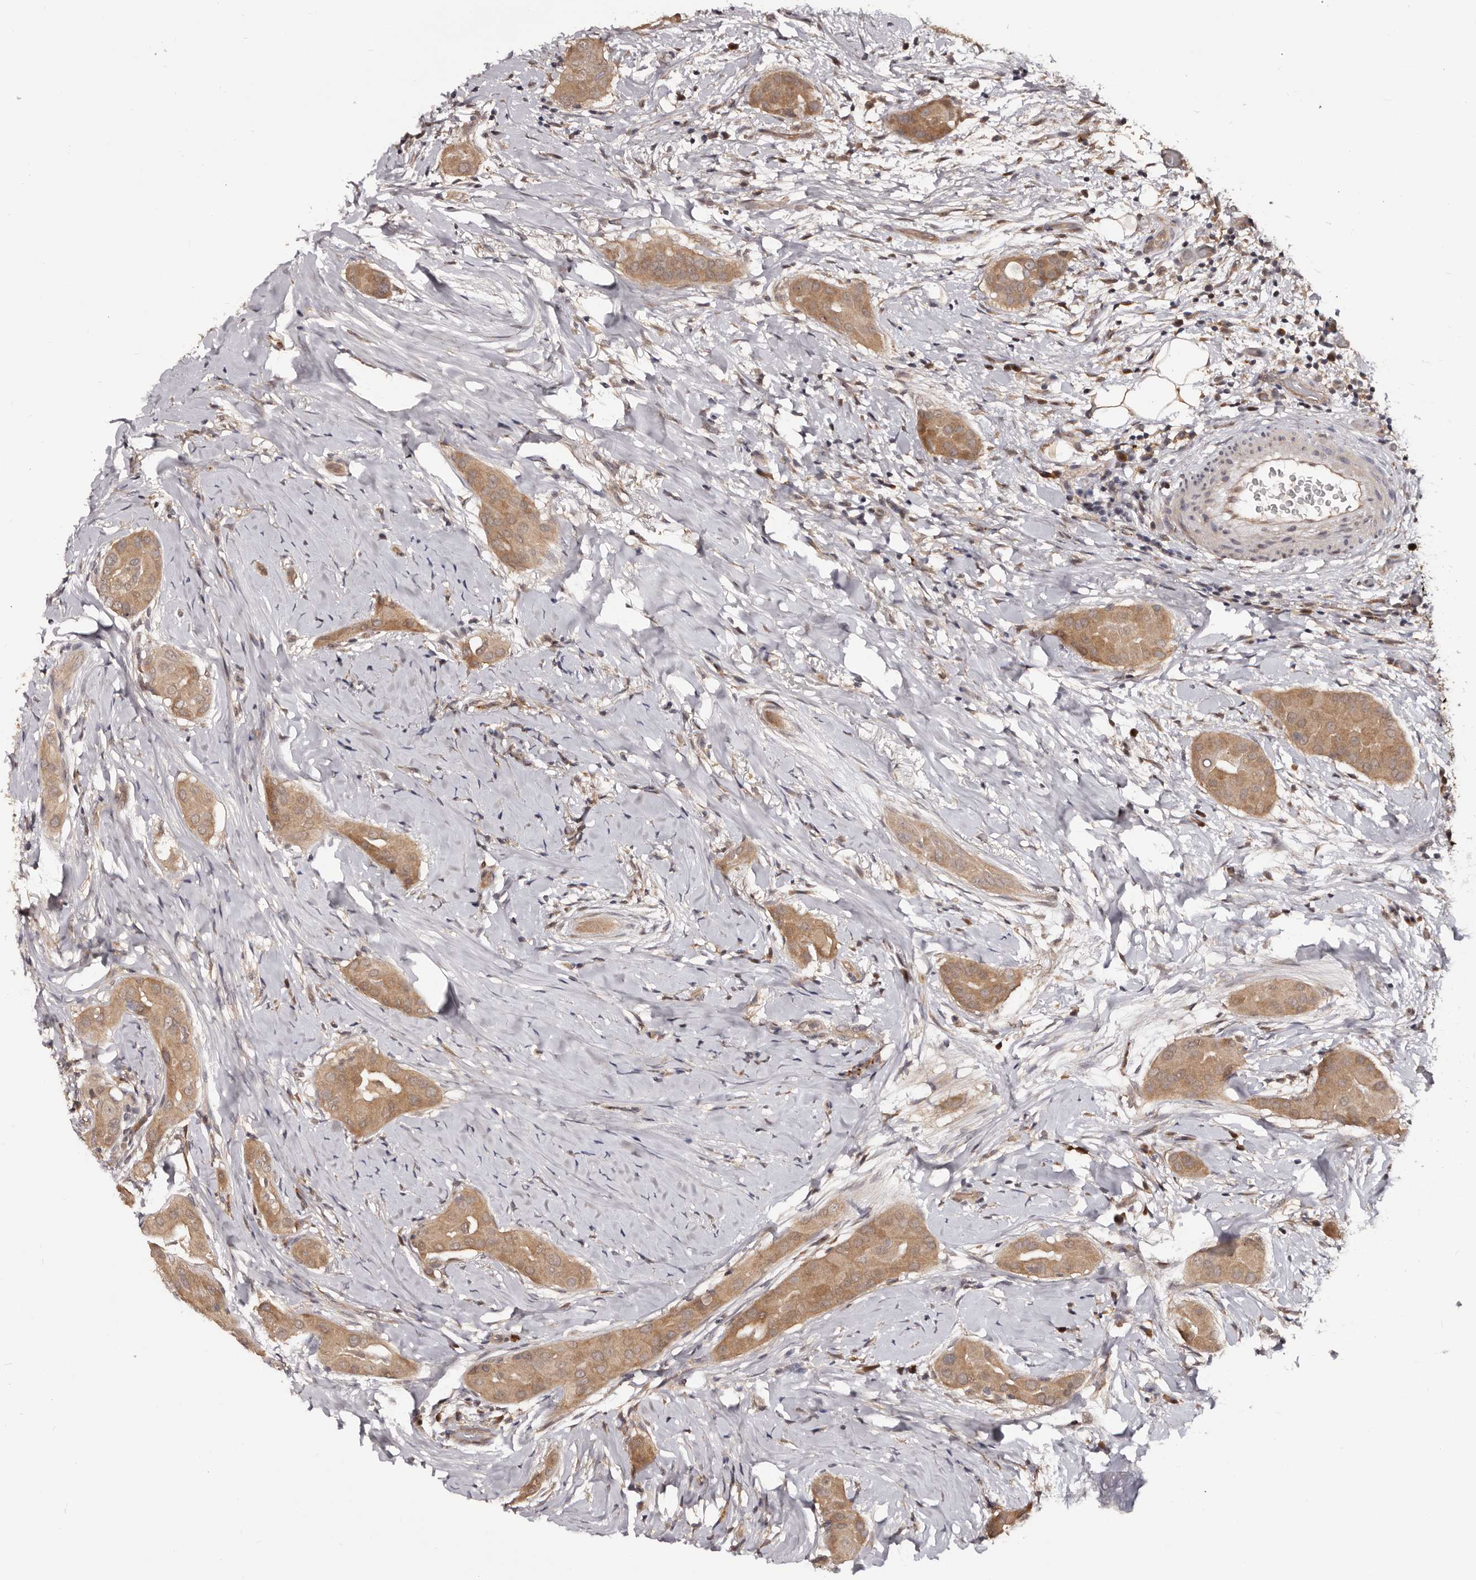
{"staining": {"intensity": "moderate", "quantity": "25%-75%", "location": "cytoplasmic/membranous"}, "tissue": "thyroid cancer", "cell_type": "Tumor cells", "image_type": "cancer", "snomed": [{"axis": "morphology", "description": "Papillary adenocarcinoma, NOS"}, {"axis": "topography", "description": "Thyroid gland"}], "caption": "A medium amount of moderate cytoplasmic/membranous staining is appreciated in about 25%-75% of tumor cells in thyroid cancer (papillary adenocarcinoma) tissue. The protein is shown in brown color, while the nuclei are stained blue.", "gene": "MDP1", "patient": {"sex": "male", "age": 33}}